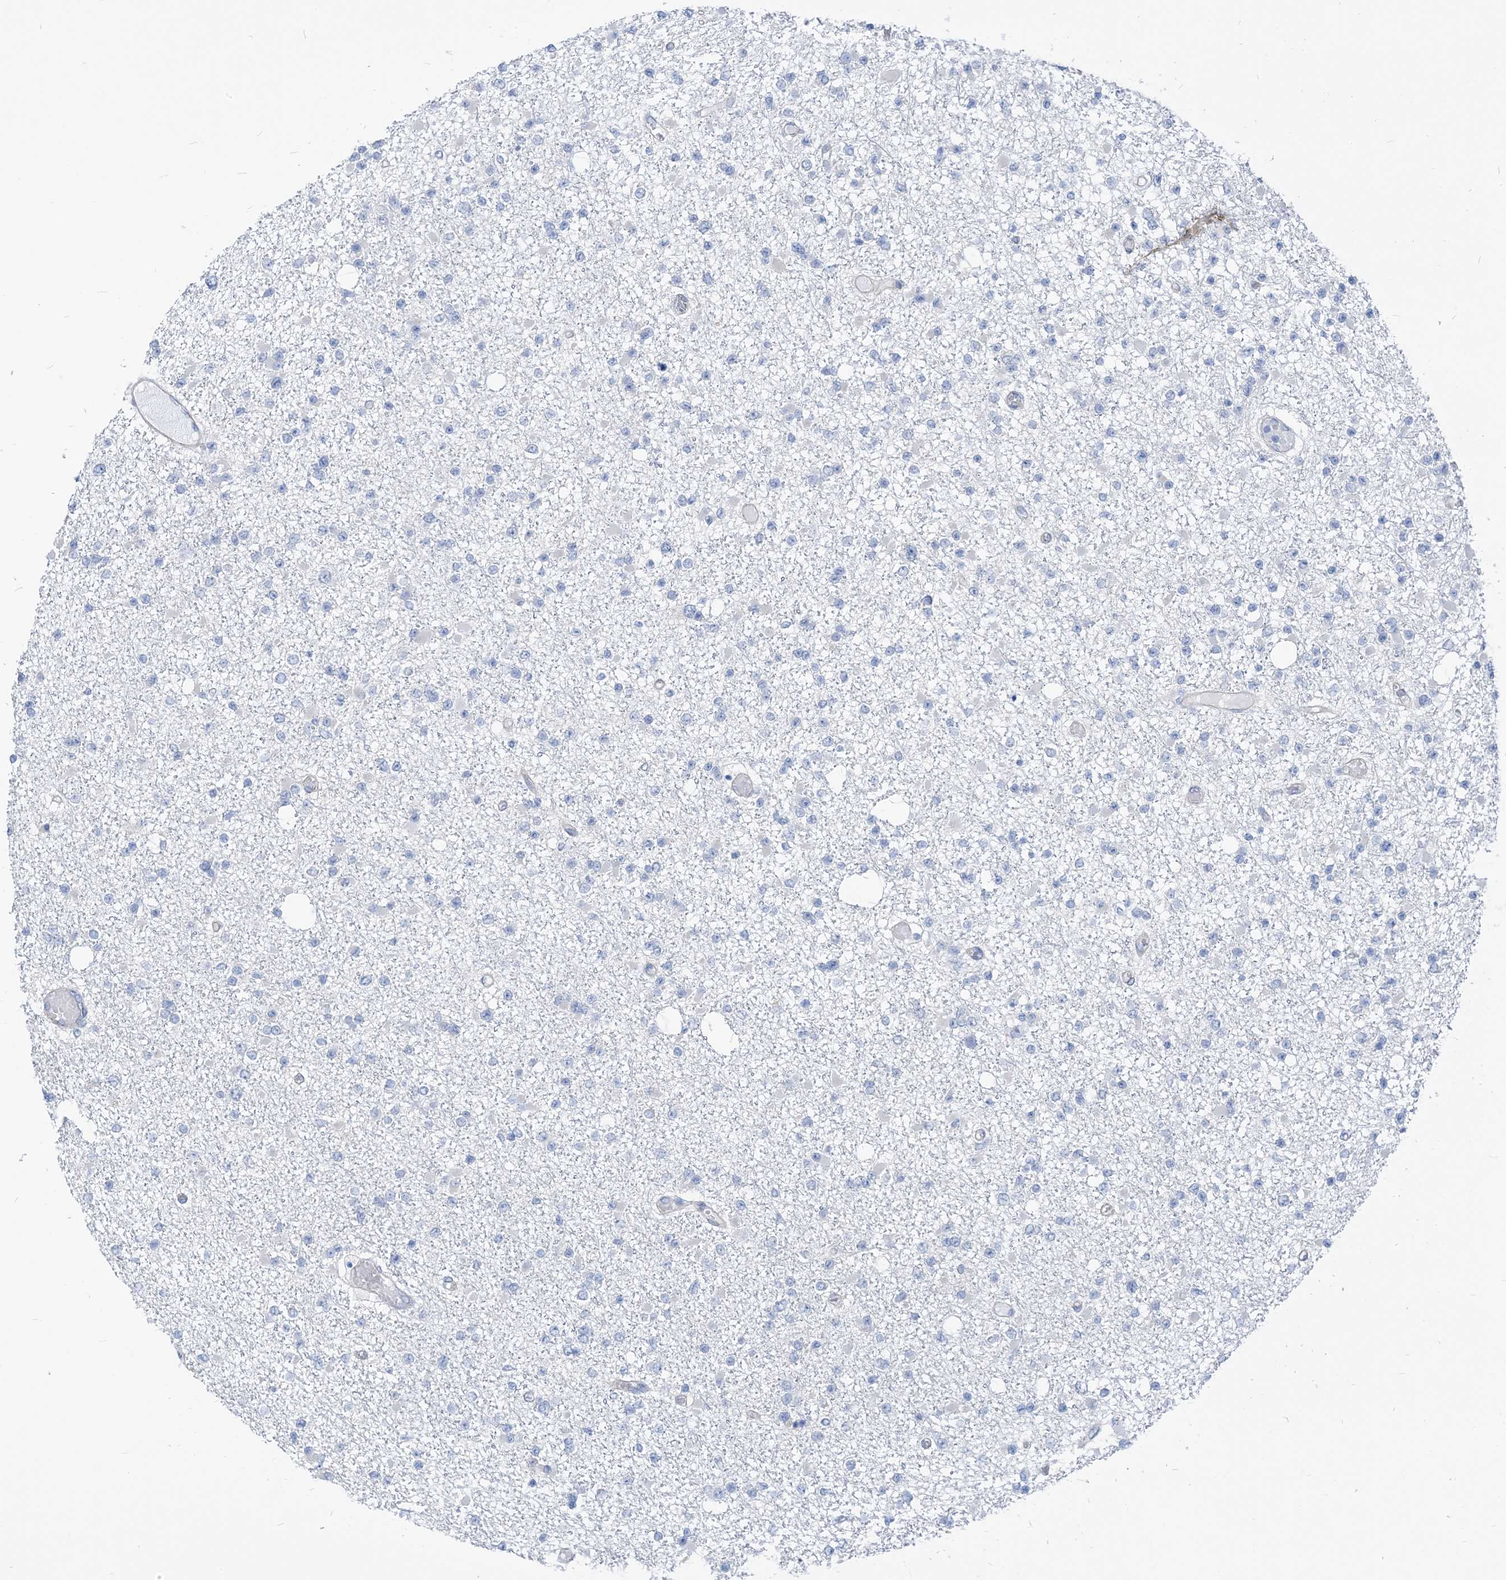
{"staining": {"intensity": "negative", "quantity": "none", "location": "none"}, "tissue": "glioma", "cell_type": "Tumor cells", "image_type": "cancer", "snomed": [{"axis": "morphology", "description": "Glioma, malignant, Low grade"}, {"axis": "topography", "description": "Brain"}], "caption": "DAB (3,3'-diaminobenzidine) immunohistochemical staining of malignant glioma (low-grade) shows no significant positivity in tumor cells. (DAB (3,3'-diaminobenzidine) IHC visualized using brightfield microscopy, high magnification).", "gene": "PLEKHA3", "patient": {"sex": "female", "age": 22}}